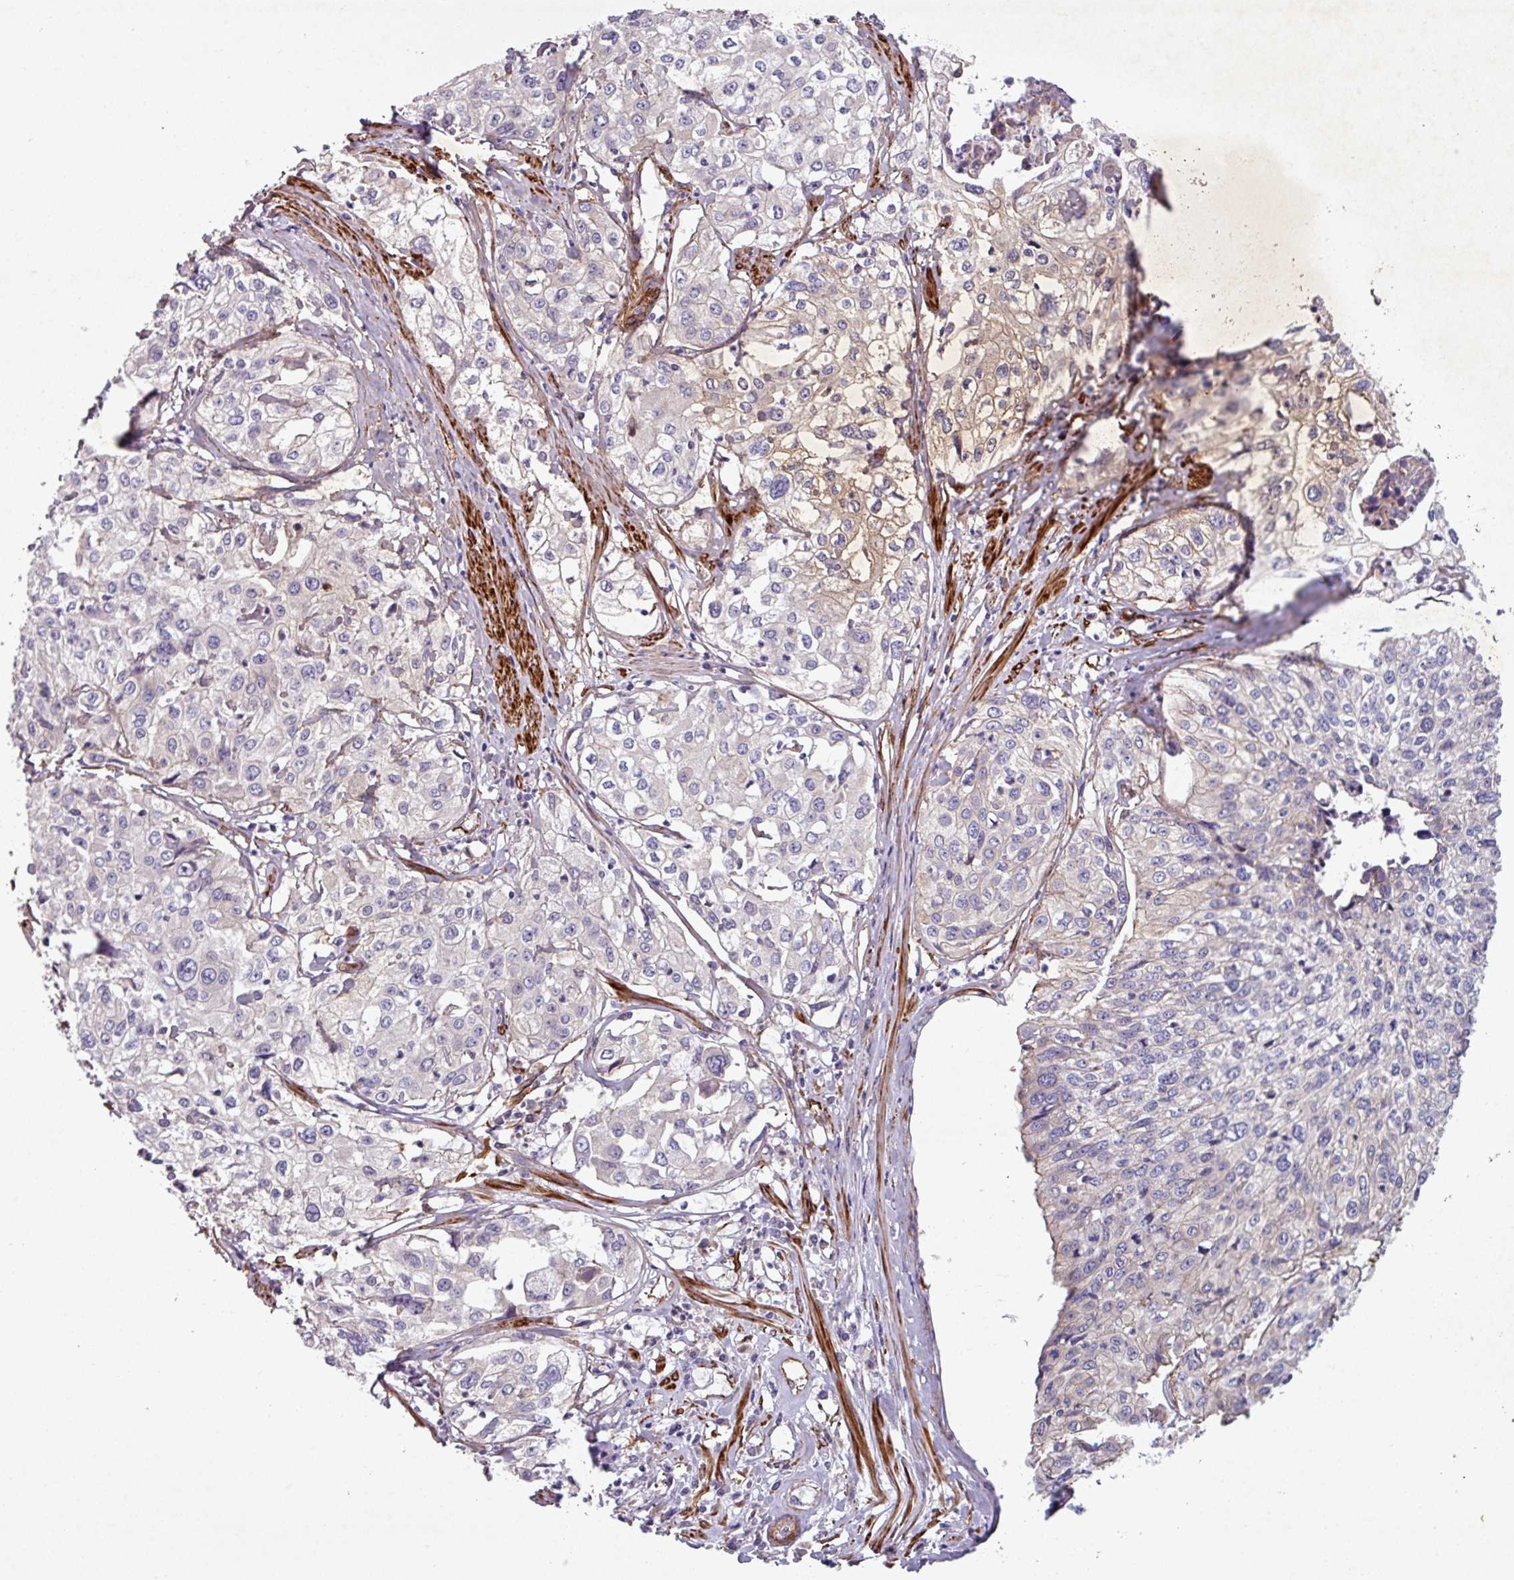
{"staining": {"intensity": "weak", "quantity": "<25%", "location": "cytoplasmic/membranous"}, "tissue": "cervical cancer", "cell_type": "Tumor cells", "image_type": "cancer", "snomed": [{"axis": "morphology", "description": "Squamous cell carcinoma, NOS"}, {"axis": "topography", "description": "Cervix"}], "caption": "IHC micrograph of neoplastic tissue: human cervical squamous cell carcinoma stained with DAB (3,3'-diaminobenzidine) exhibits no significant protein expression in tumor cells. (DAB (3,3'-diaminobenzidine) immunohistochemistry with hematoxylin counter stain).", "gene": "ATP2C2", "patient": {"sex": "female", "age": 31}}